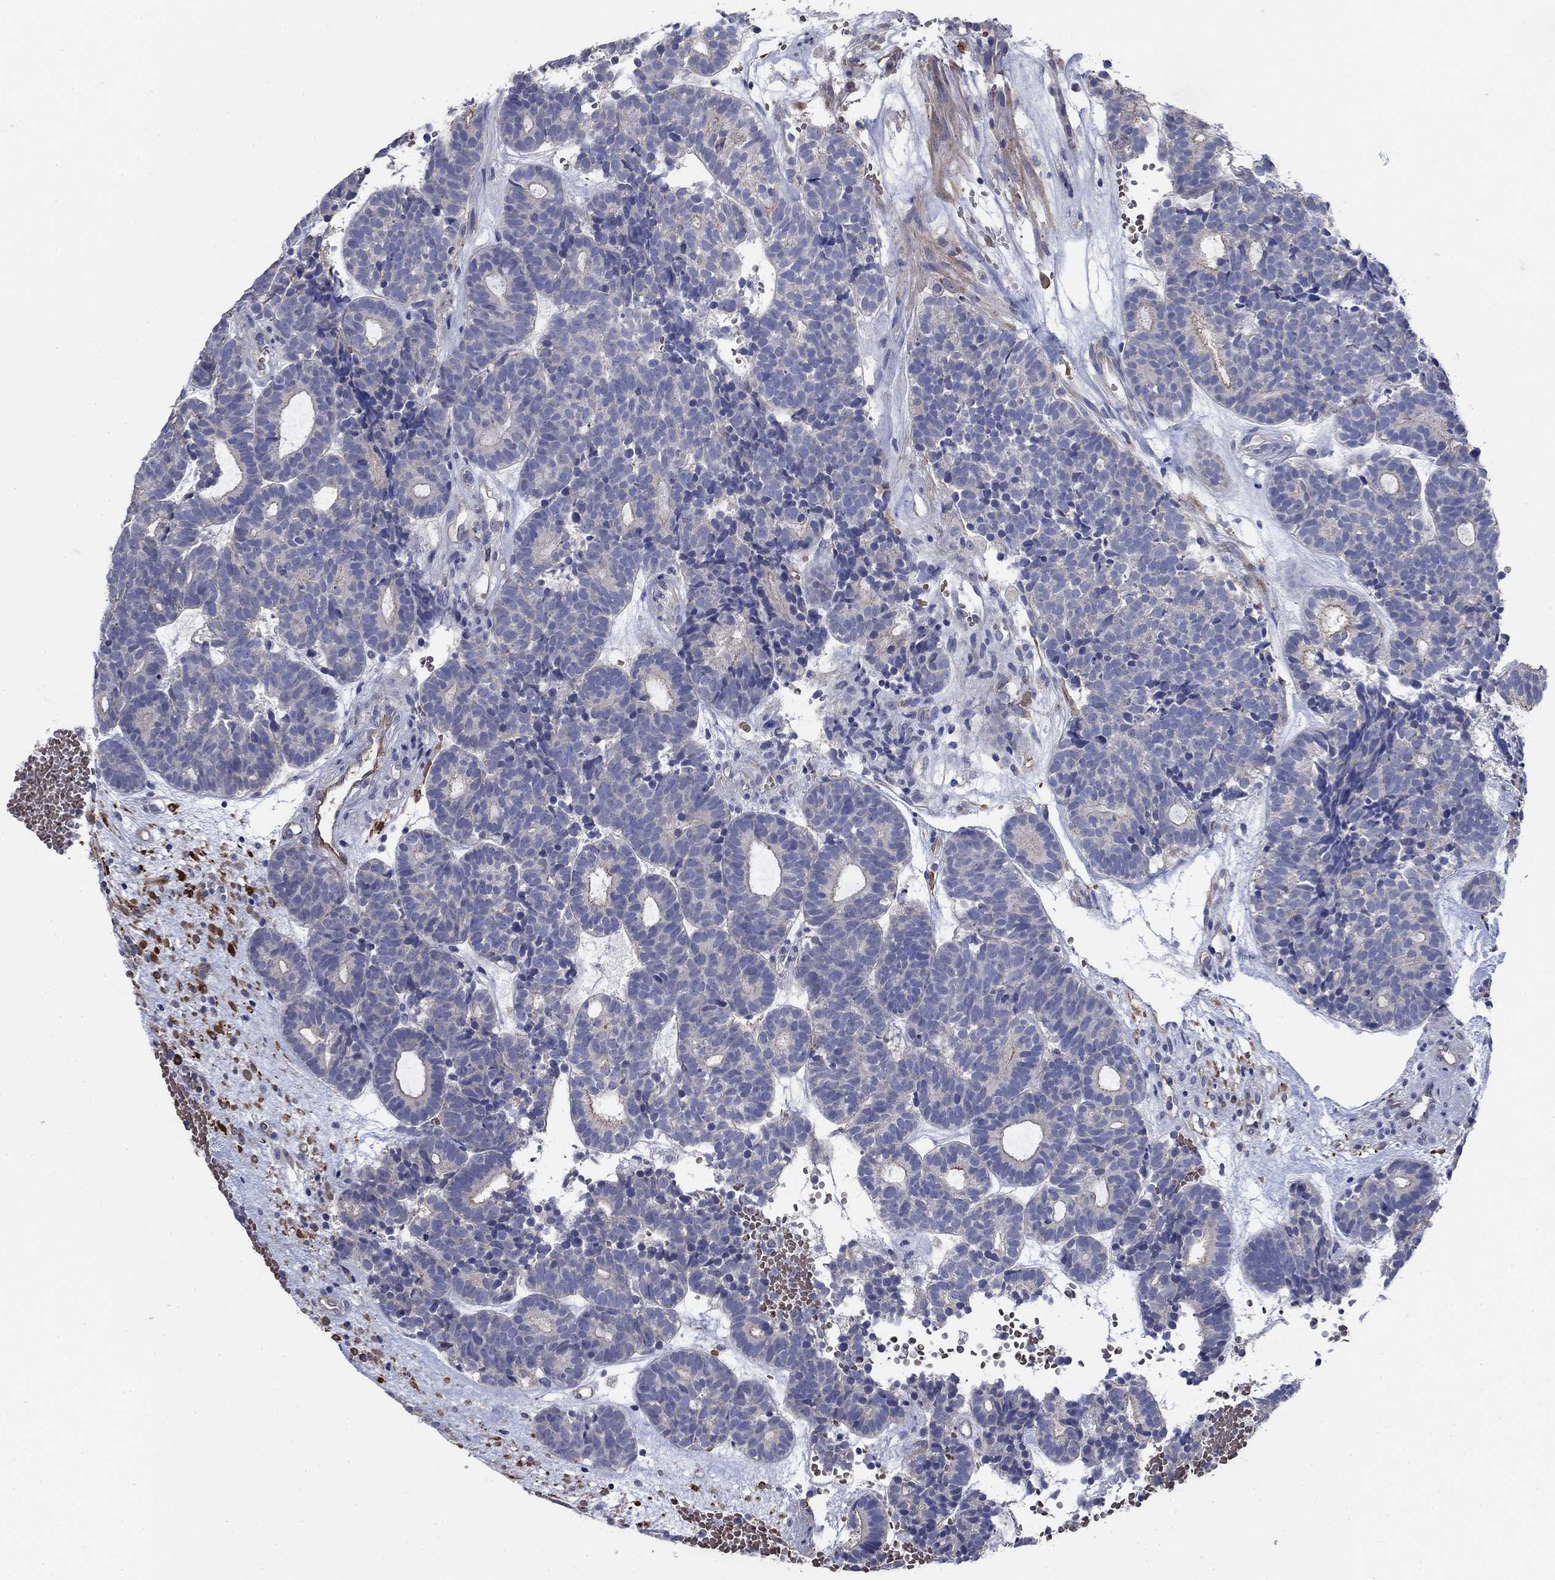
{"staining": {"intensity": "negative", "quantity": "none", "location": "none"}, "tissue": "head and neck cancer", "cell_type": "Tumor cells", "image_type": "cancer", "snomed": [{"axis": "morphology", "description": "Adenocarcinoma, NOS"}, {"axis": "topography", "description": "Head-Neck"}], "caption": "Immunohistochemistry (IHC) histopathology image of head and neck adenocarcinoma stained for a protein (brown), which exhibits no staining in tumor cells.", "gene": "FLNC", "patient": {"sex": "female", "age": 81}}